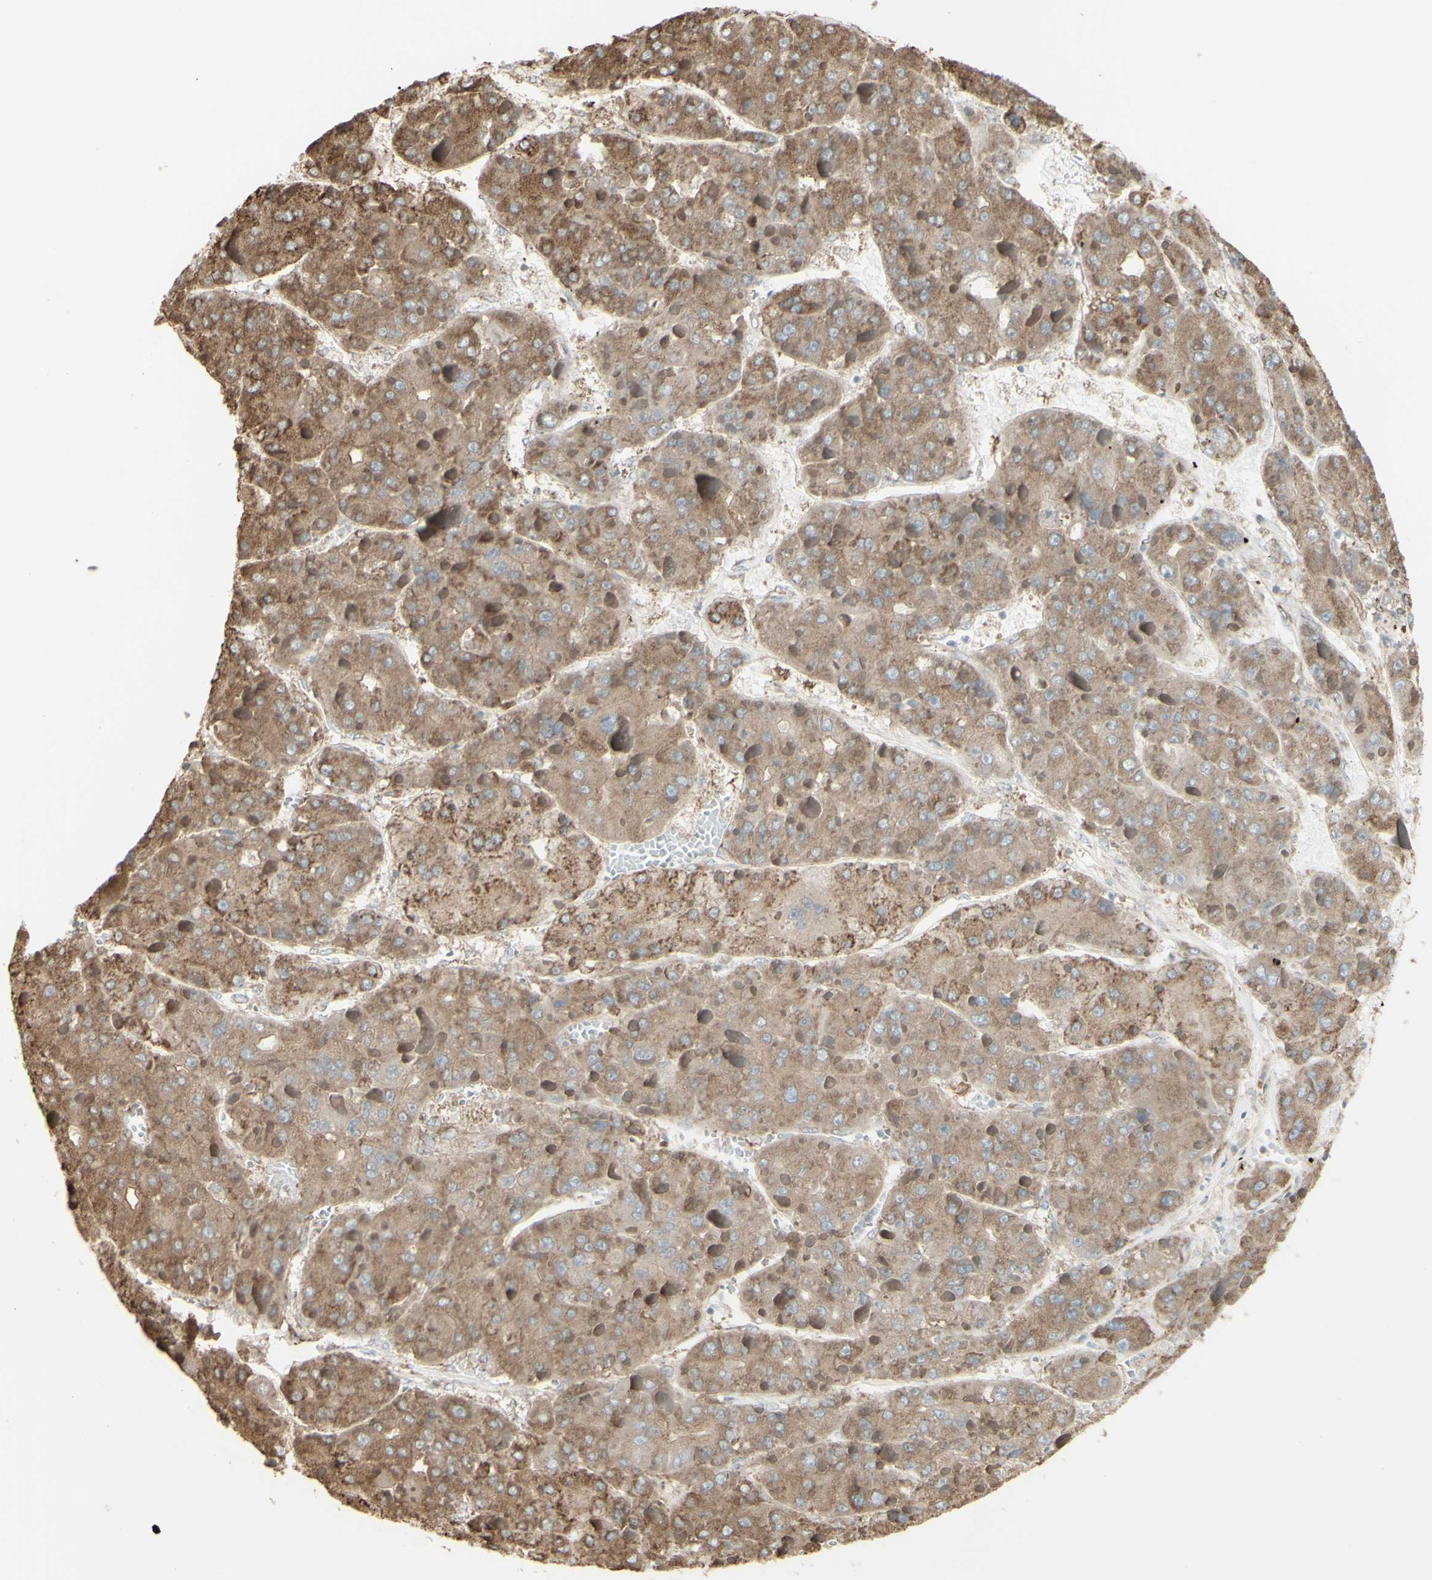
{"staining": {"intensity": "weak", "quantity": ">75%", "location": "cytoplasmic/membranous"}, "tissue": "liver cancer", "cell_type": "Tumor cells", "image_type": "cancer", "snomed": [{"axis": "morphology", "description": "Carcinoma, Hepatocellular, NOS"}, {"axis": "topography", "description": "Liver"}], "caption": "DAB (3,3'-diaminobenzidine) immunohistochemical staining of hepatocellular carcinoma (liver) reveals weak cytoplasmic/membranous protein staining in approximately >75% of tumor cells.", "gene": "EEF1B2", "patient": {"sex": "female", "age": 73}}